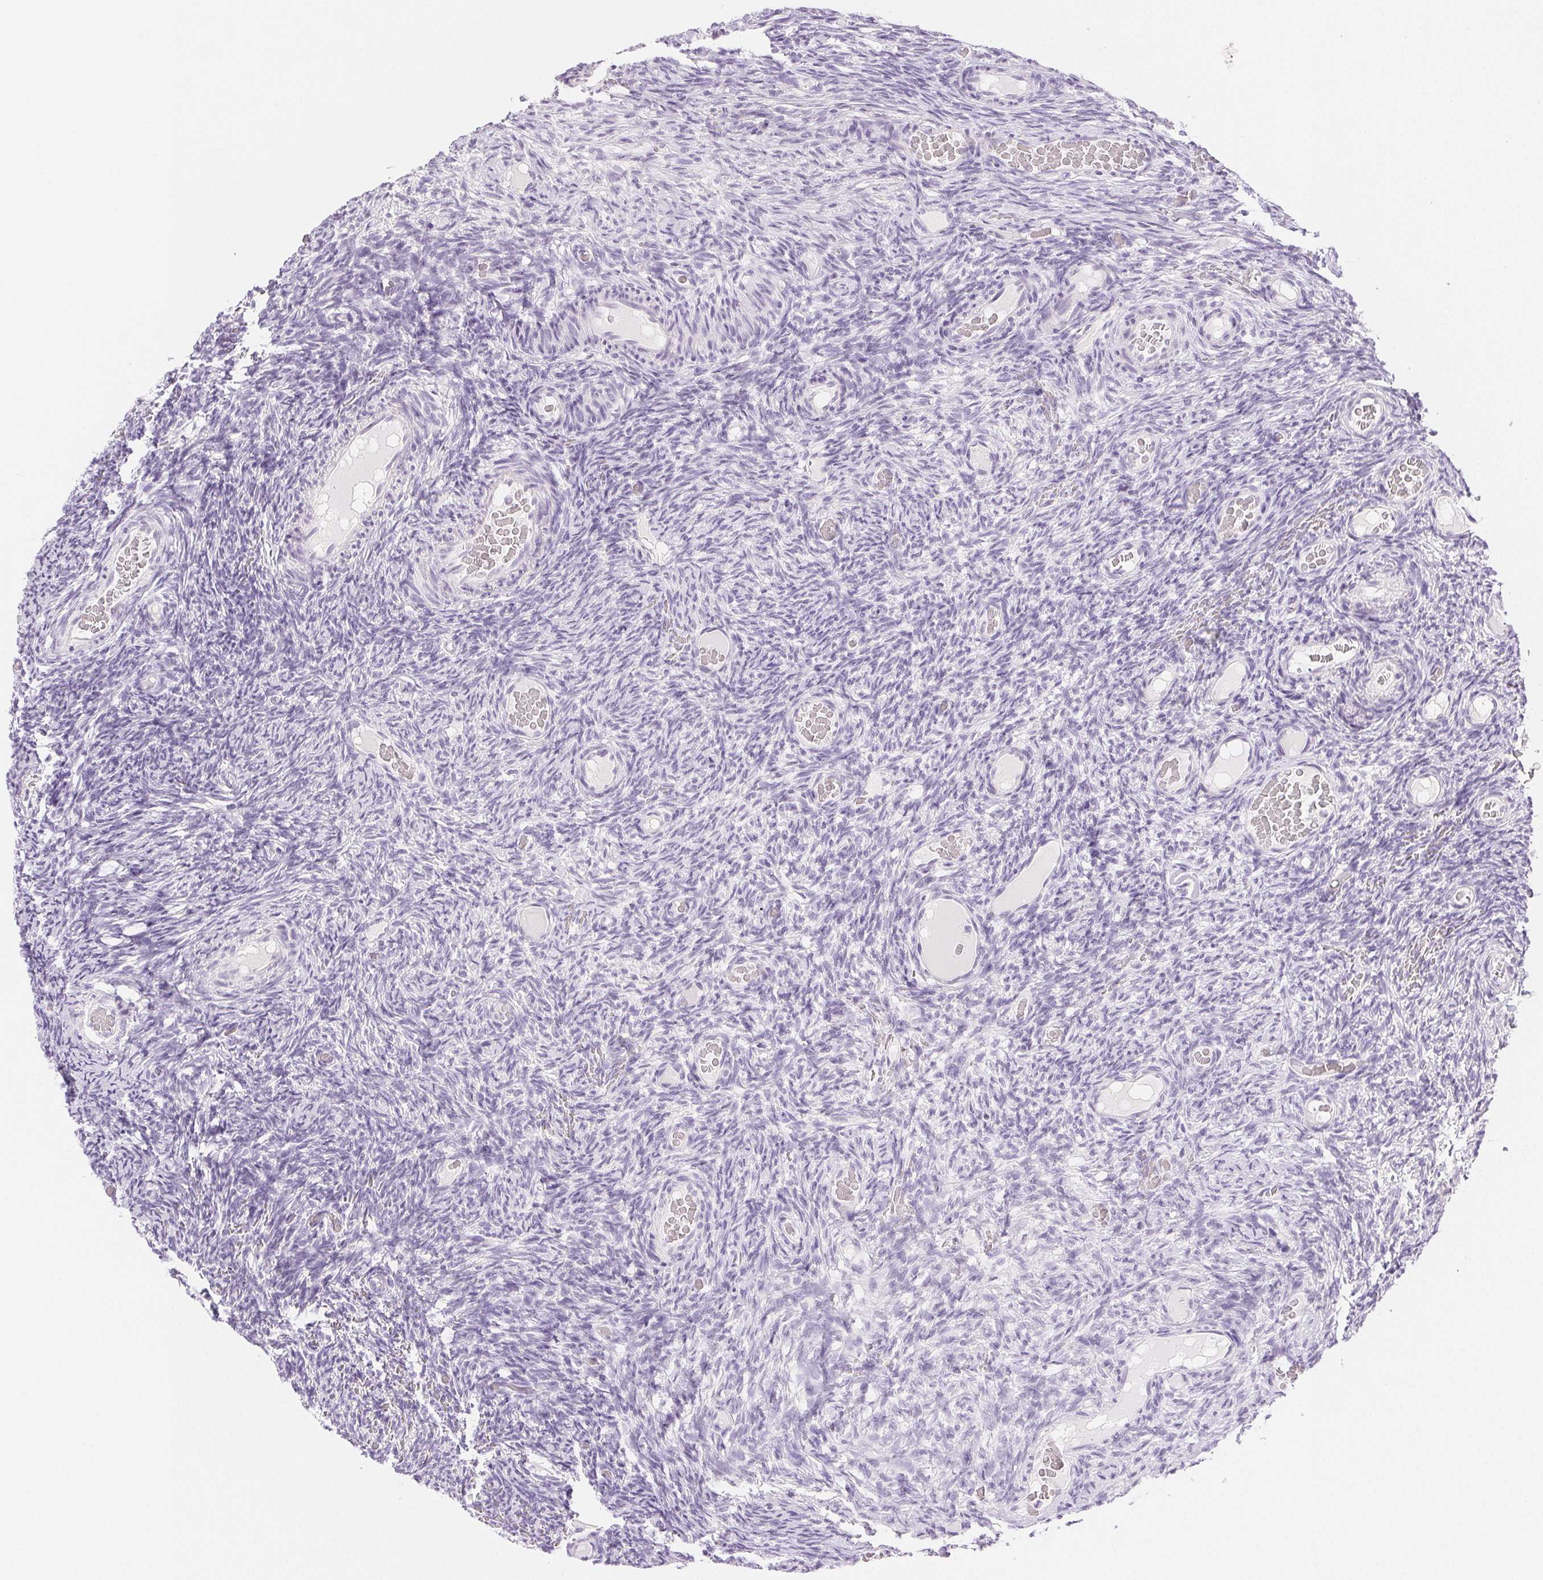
{"staining": {"intensity": "negative", "quantity": "none", "location": "none"}, "tissue": "ovary", "cell_type": "Ovarian stroma cells", "image_type": "normal", "snomed": [{"axis": "morphology", "description": "Normal tissue, NOS"}, {"axis": "topography", "description": "Ovary"}], "caption": "Human ovary stained for a protein using immunohistochemistry demonstrates no positivity in ovarian stroma cells.", "gene": "SLC5A2", "patient": {"sex": "female", "age": 34}}